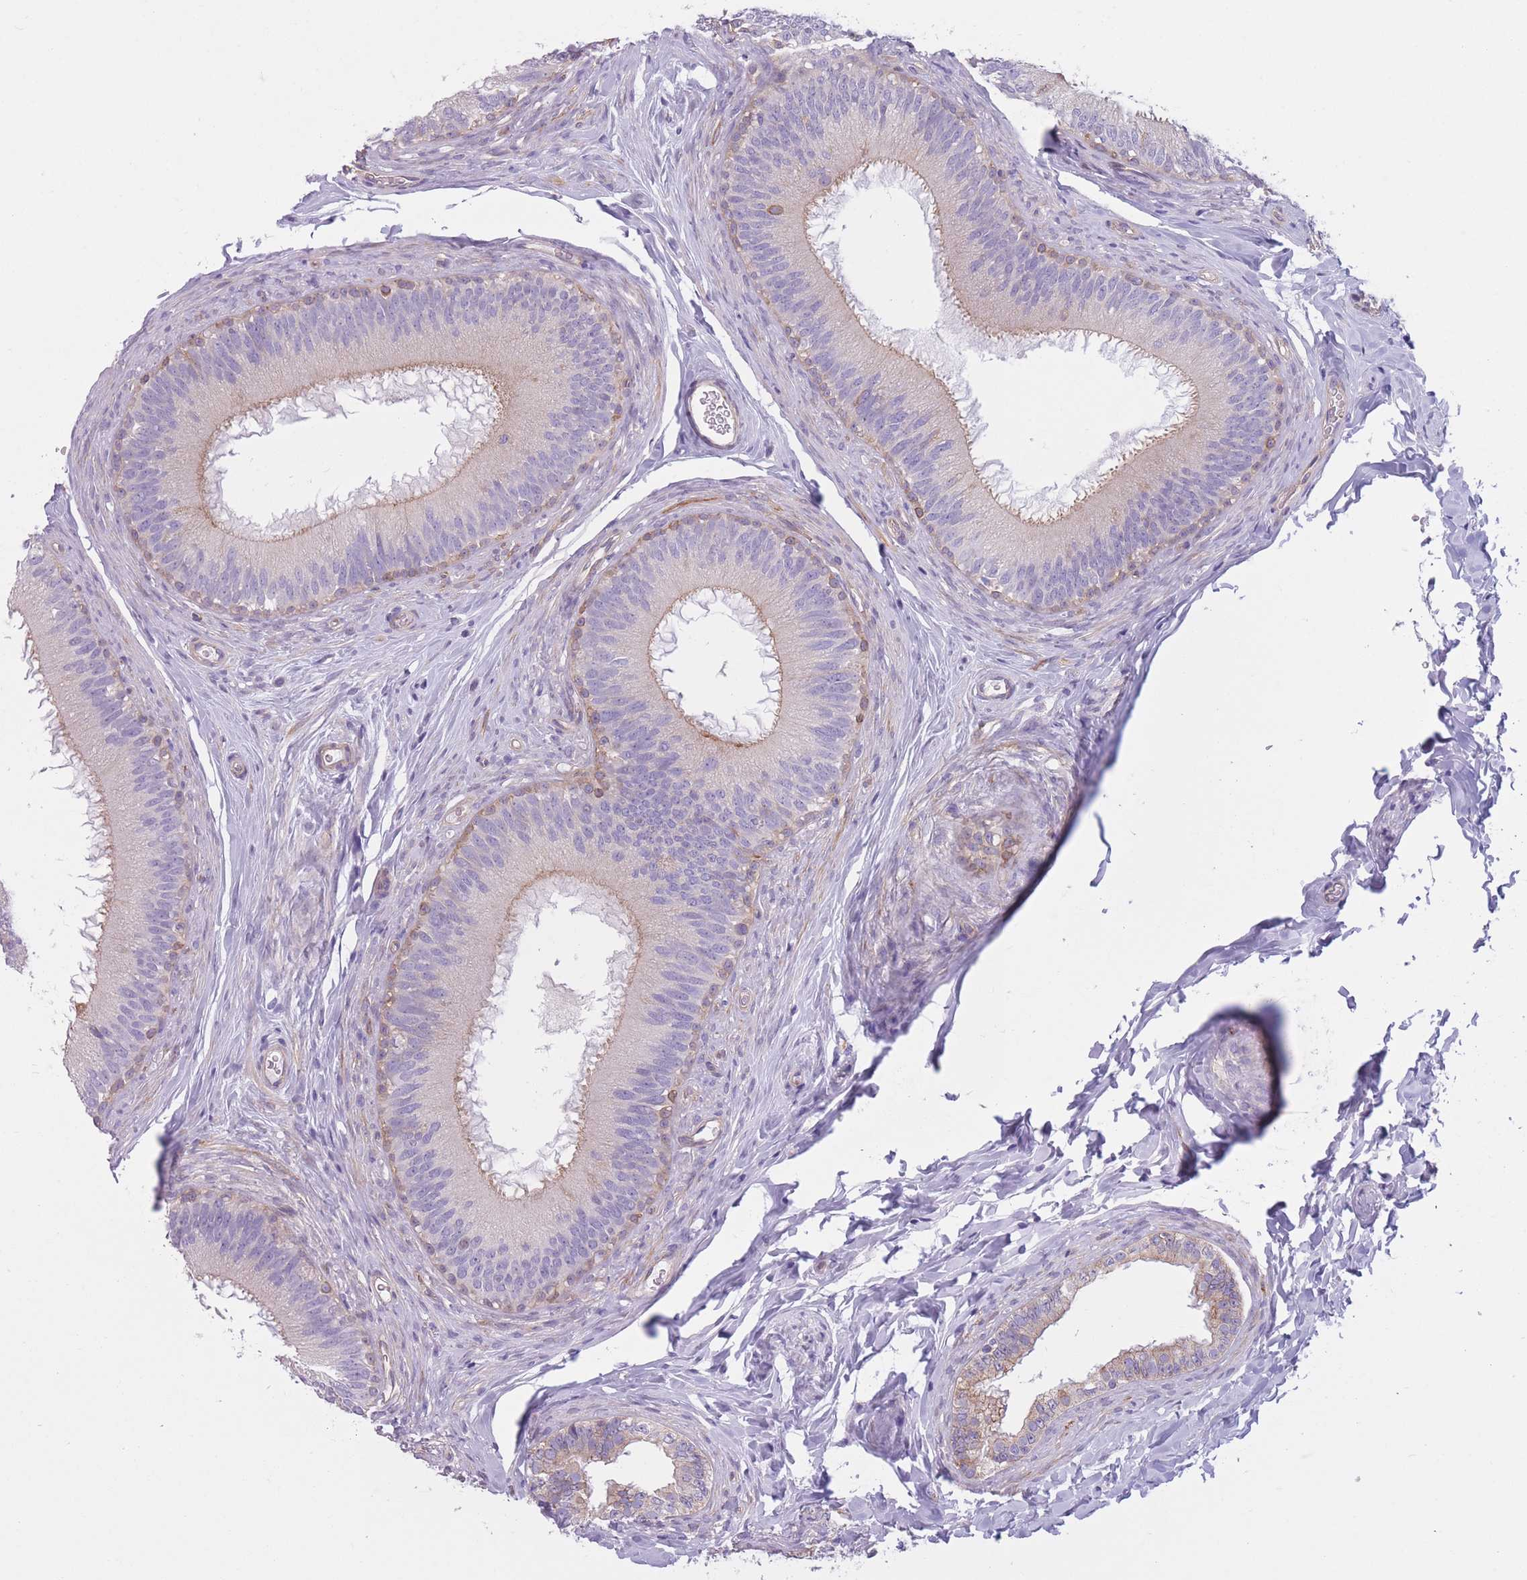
{"staining": {"intensity": "weak", "quantity": "<25%", "location": "cytoplasmic/membranous"}, "tissue": "epididymis", "cell_type": "Glandular cells", "image_type": "normal", "snomed": [{"axis": "morphology", "description": "Normal tissue, NOS"}, {"axis": "topography", "description": "Epididymis"}], "caption": "IHC histopathology image of benign epididymis stained for a protein (brown), which shows no positivity in glandular cells.", "gene": "SERPINB3", "patient": {"sex": "male", "age": 38}}